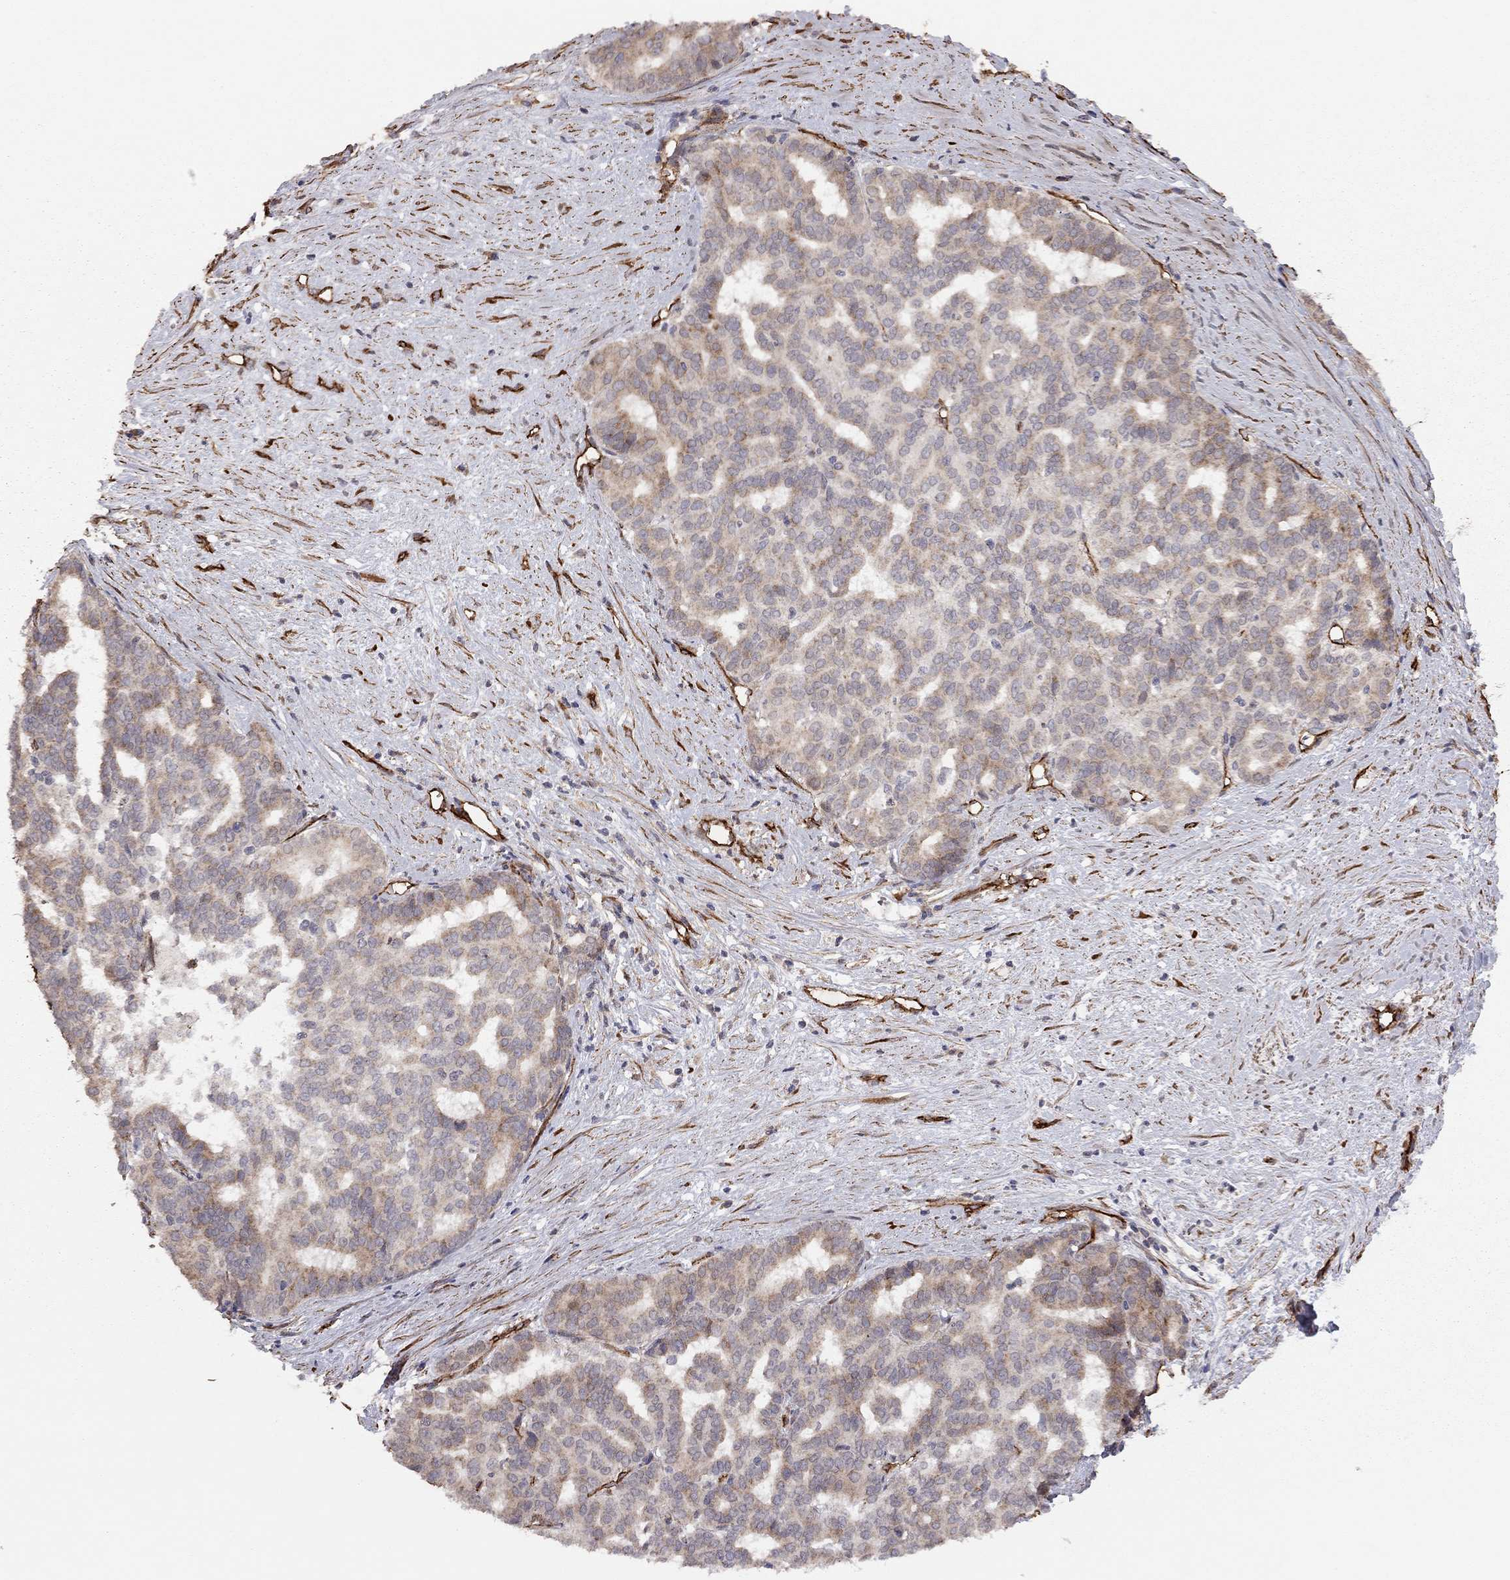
{"staining": {"intensity": "moderate", "quantity": "25%-75%", "location": "cytoplasmic/membranous"}, "tissue": "liver cancer", "cell_type": "Tumor cells", "image_type": "cancer", "snomed": [{"axis": "morphology", "description": "Cholangiocarcinoma"}, {"axis": "topography", "description": "Liver"}], "caption": "Immunohistochemical staining of human liver cancer (cholangiocarcinoma) reveals medium levels of moderate cytoplasmic/membranous expression in about 25%-75% of tumor cells.", "gene": "EXOC3L2", "patient": {"sex": "female", "age": 47}}